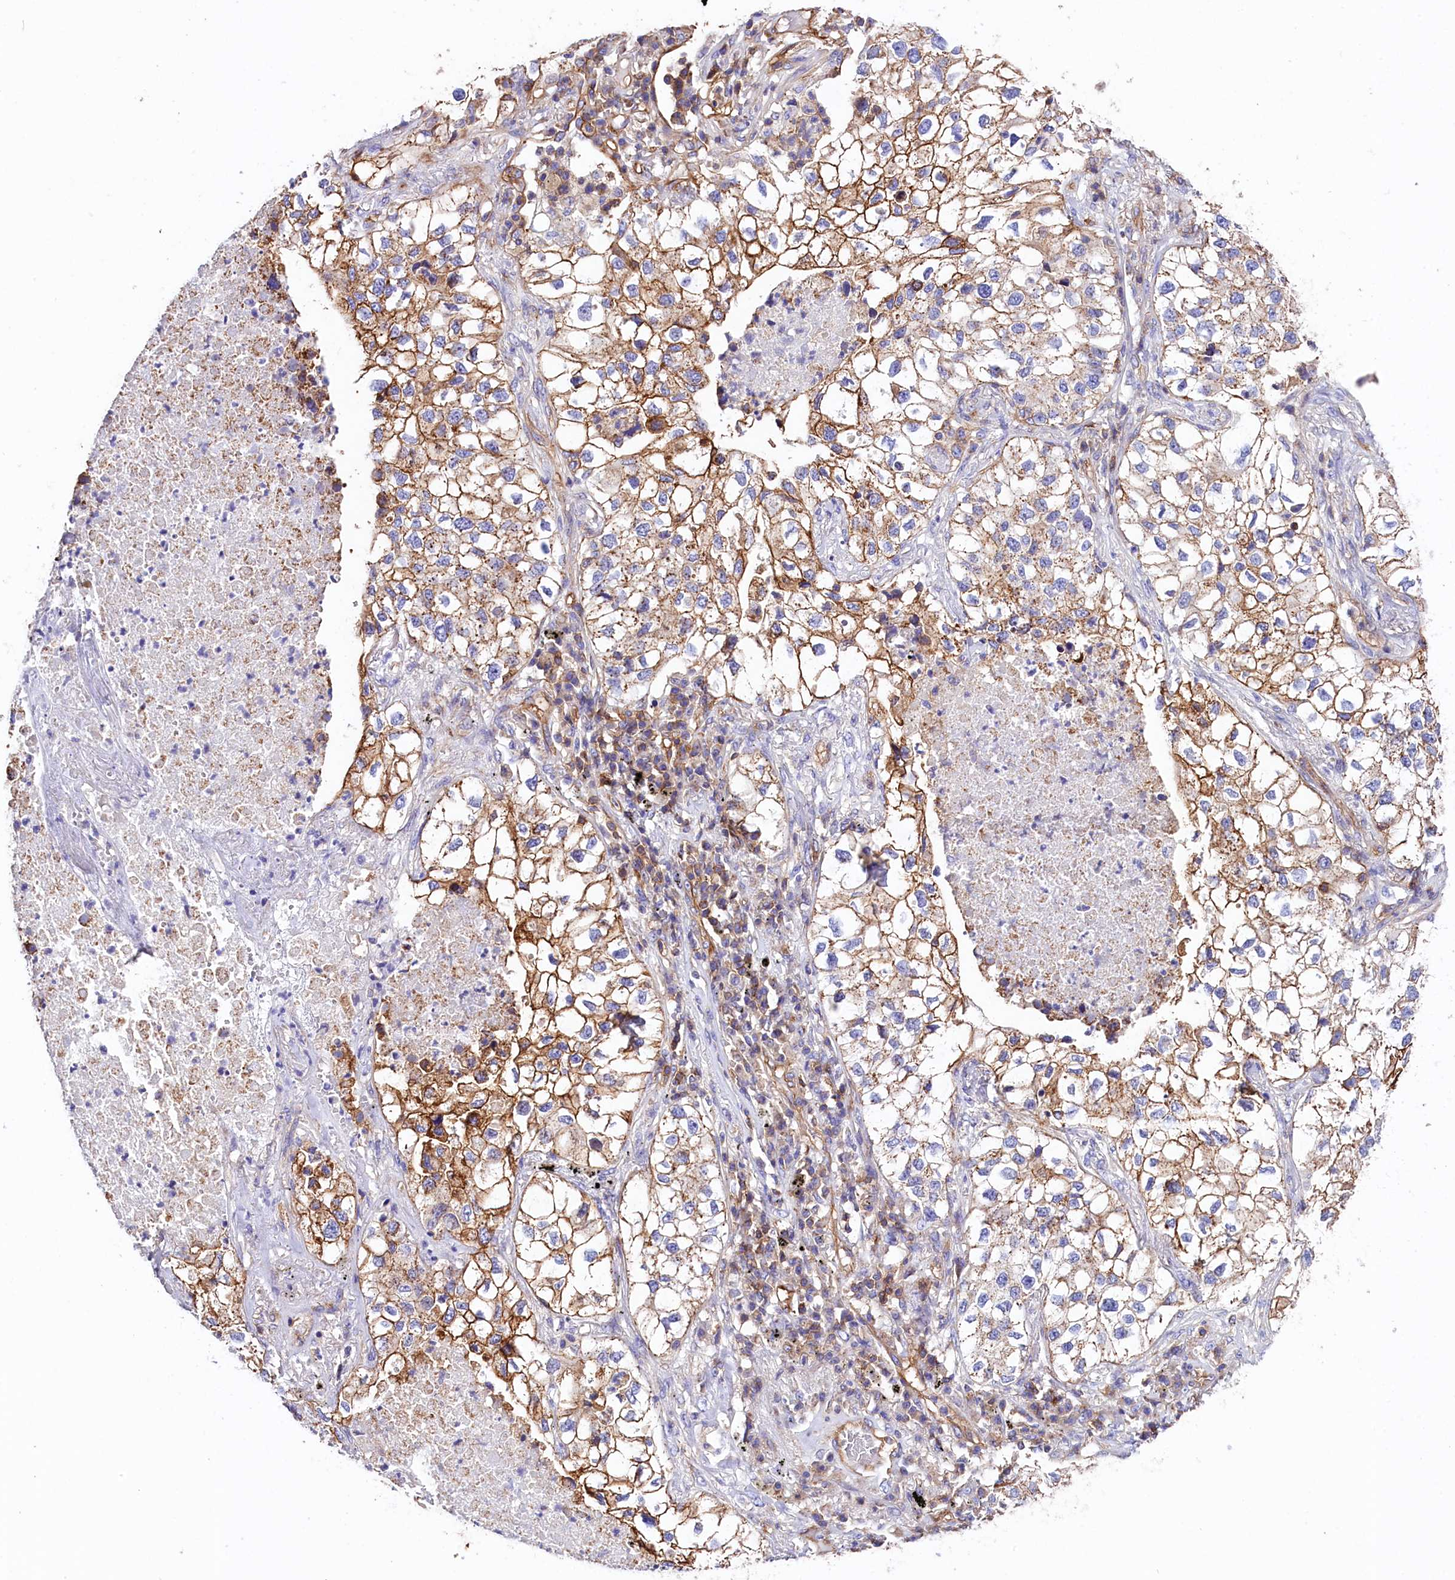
{"staining": {"intensity": "moderate", "quantity": ">75%", "location": "cytoplasmic/membranous"}, "tissue": "lung cancer", "cell_type": "Tumor cells", "image_type": "cancer", "snomed": [{"axis": "morphology", "description": "Adenocarcinoma, NOS"}, {"axis": "topography", "description": "Lung"}], "caption": "Approximately >75% of tumor cells in lung adenocarcinoma display moderate cytoplasmic/membranous protein staining as visualized by brown immunohistochemical staining.", "gene": "ATP2B4", "patient": {"sex": "male", "age": 63}}